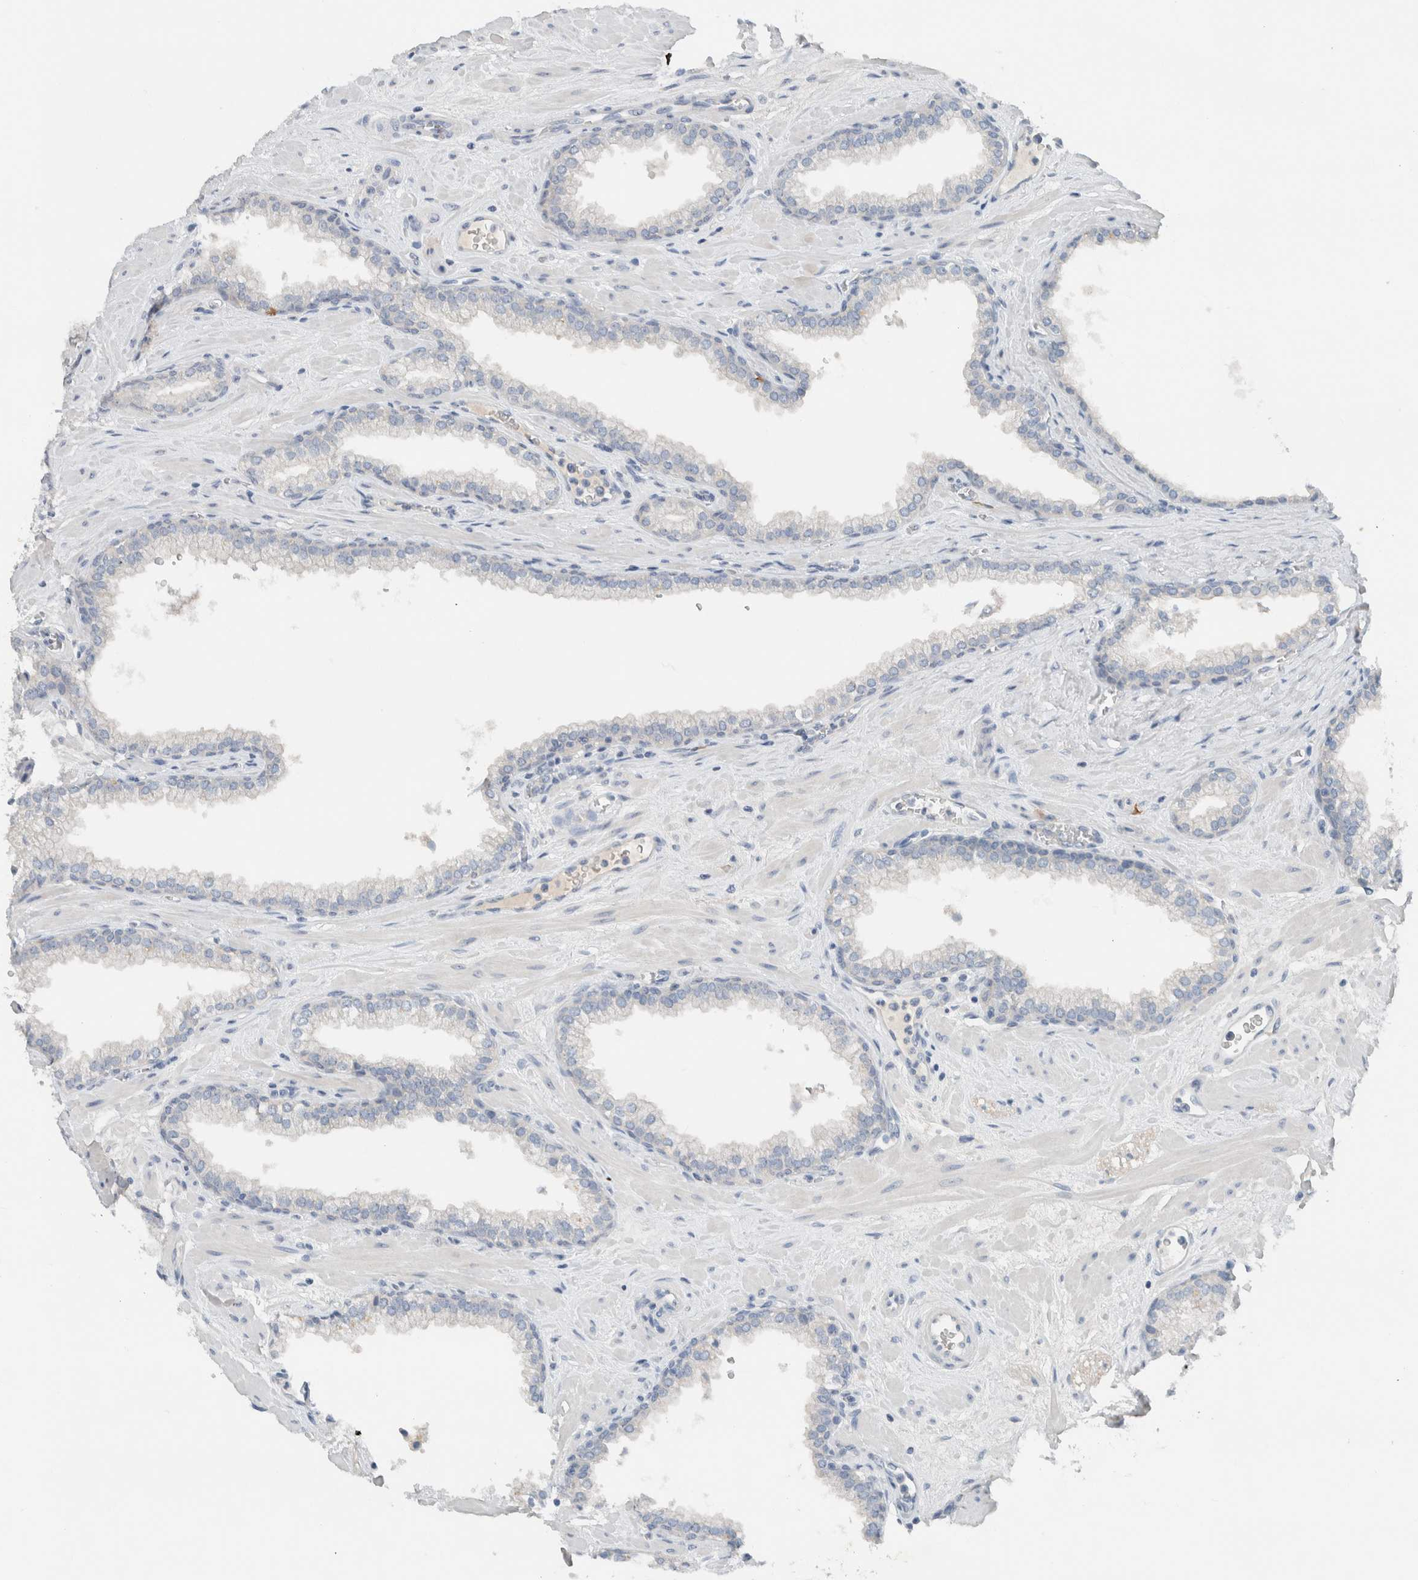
{"staining": {"intensity": "weak", "quantity": "<25%", "location": "cytoplasmic/membranous"}, "tissue": "prostate", "cell_type": "Glandular cells", "image_type": "normal", "snomed": [{"axis": "morphology", "description": "Normal tissue, NOS"}, {"axis": "morphology", "description": "Urothelial carcinoma, Low grade"}, {"axis": "topography", "description": "Urinary bladder"}, {"axis": "topography", "description": "Prostate"}], "caption": "Human prostate stained for a protein using immunohistochemistry shows no positivity in glandular cells.", "gene": "DUOX1", "patient": {"sex": "male", "age": 60}}